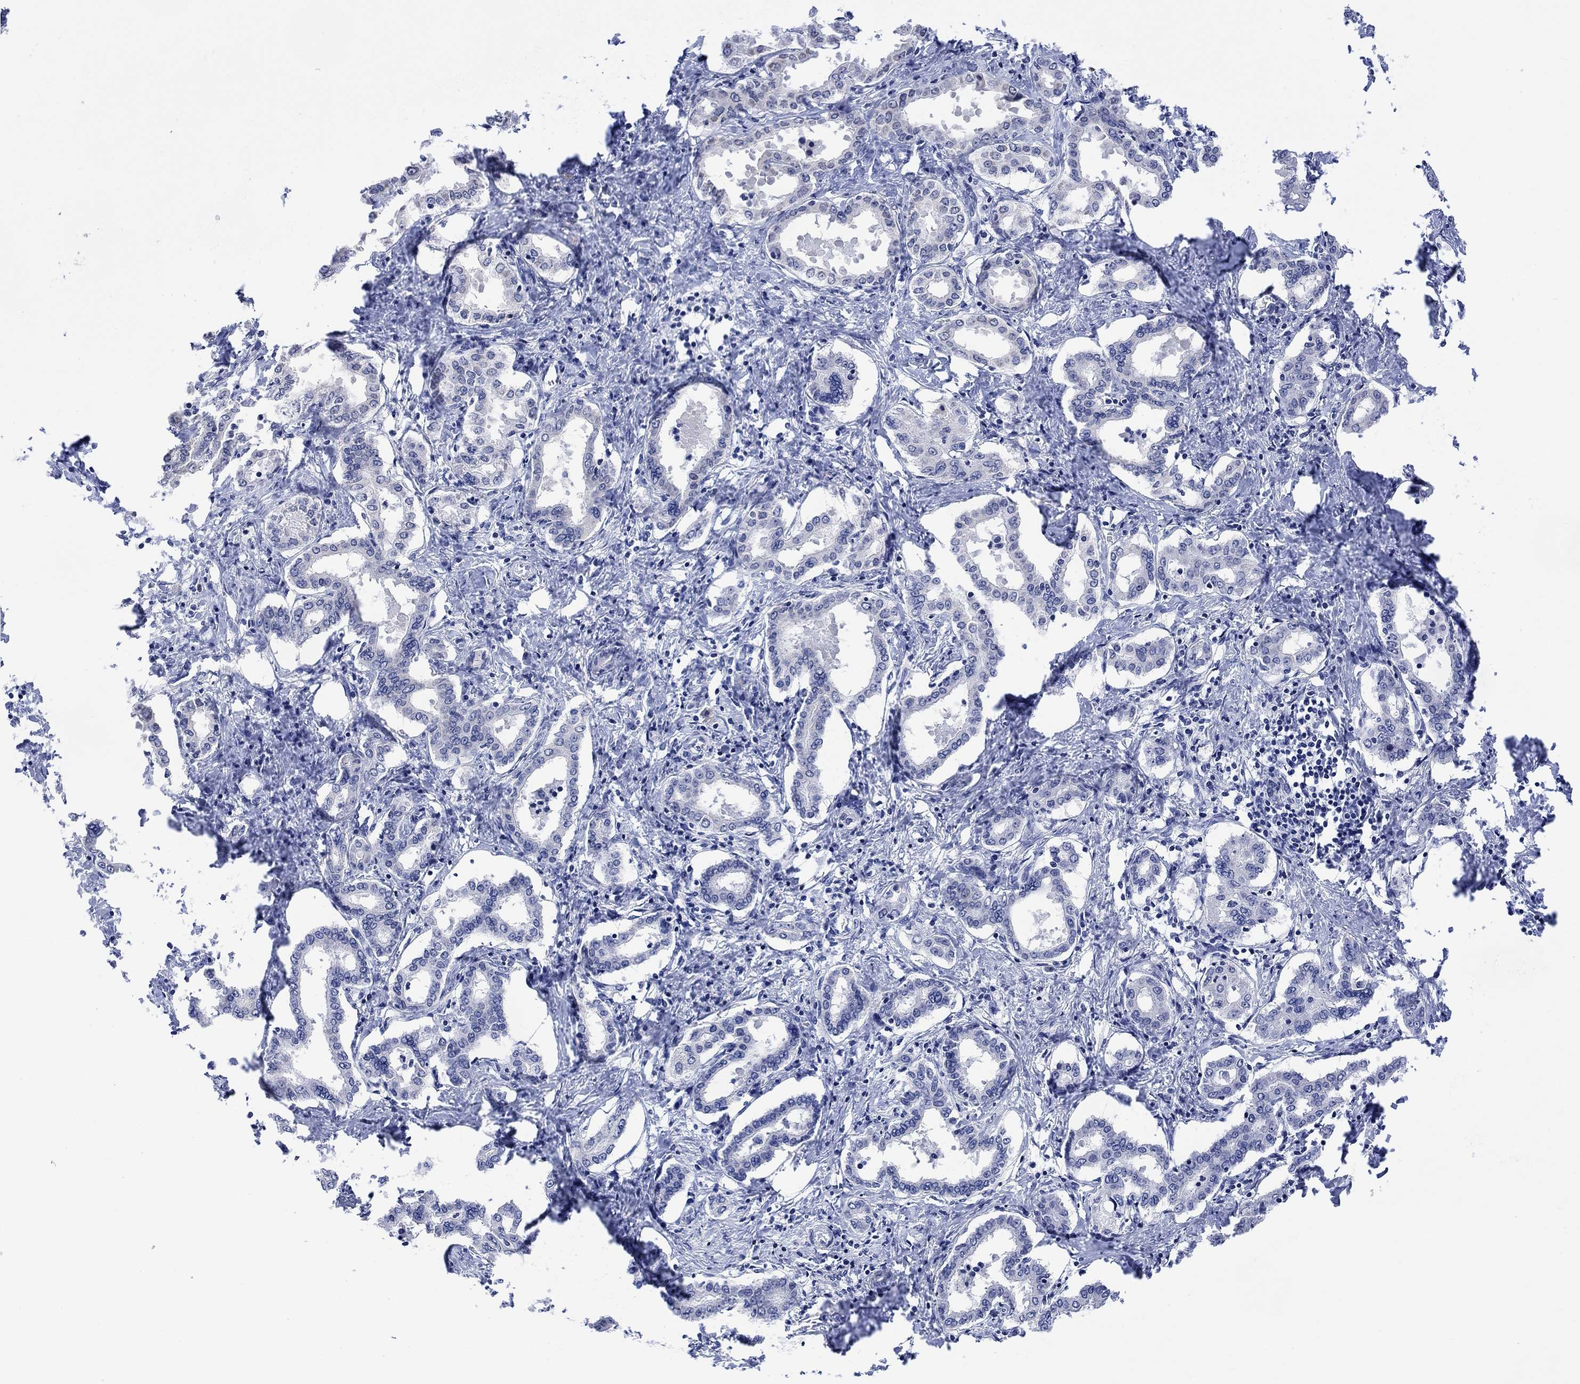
{"staining": {"intensity": "negative", "quantity": "none", "location": "none"}, "tissue": "liver cancer", "cell_type": "Tumor cells", "image_type": "cancer", "snomed": [{"axis": "morphology", "description": "Cholangiocarcinoma"}, {"axis": "topography", "description": "Liver"}], "caption": "Tumor cells are negative for protein expression in human liver cancer (cholangiocarcinoma).", "gene": "DCX", "patient": {"sex": "female", "age": 47}}